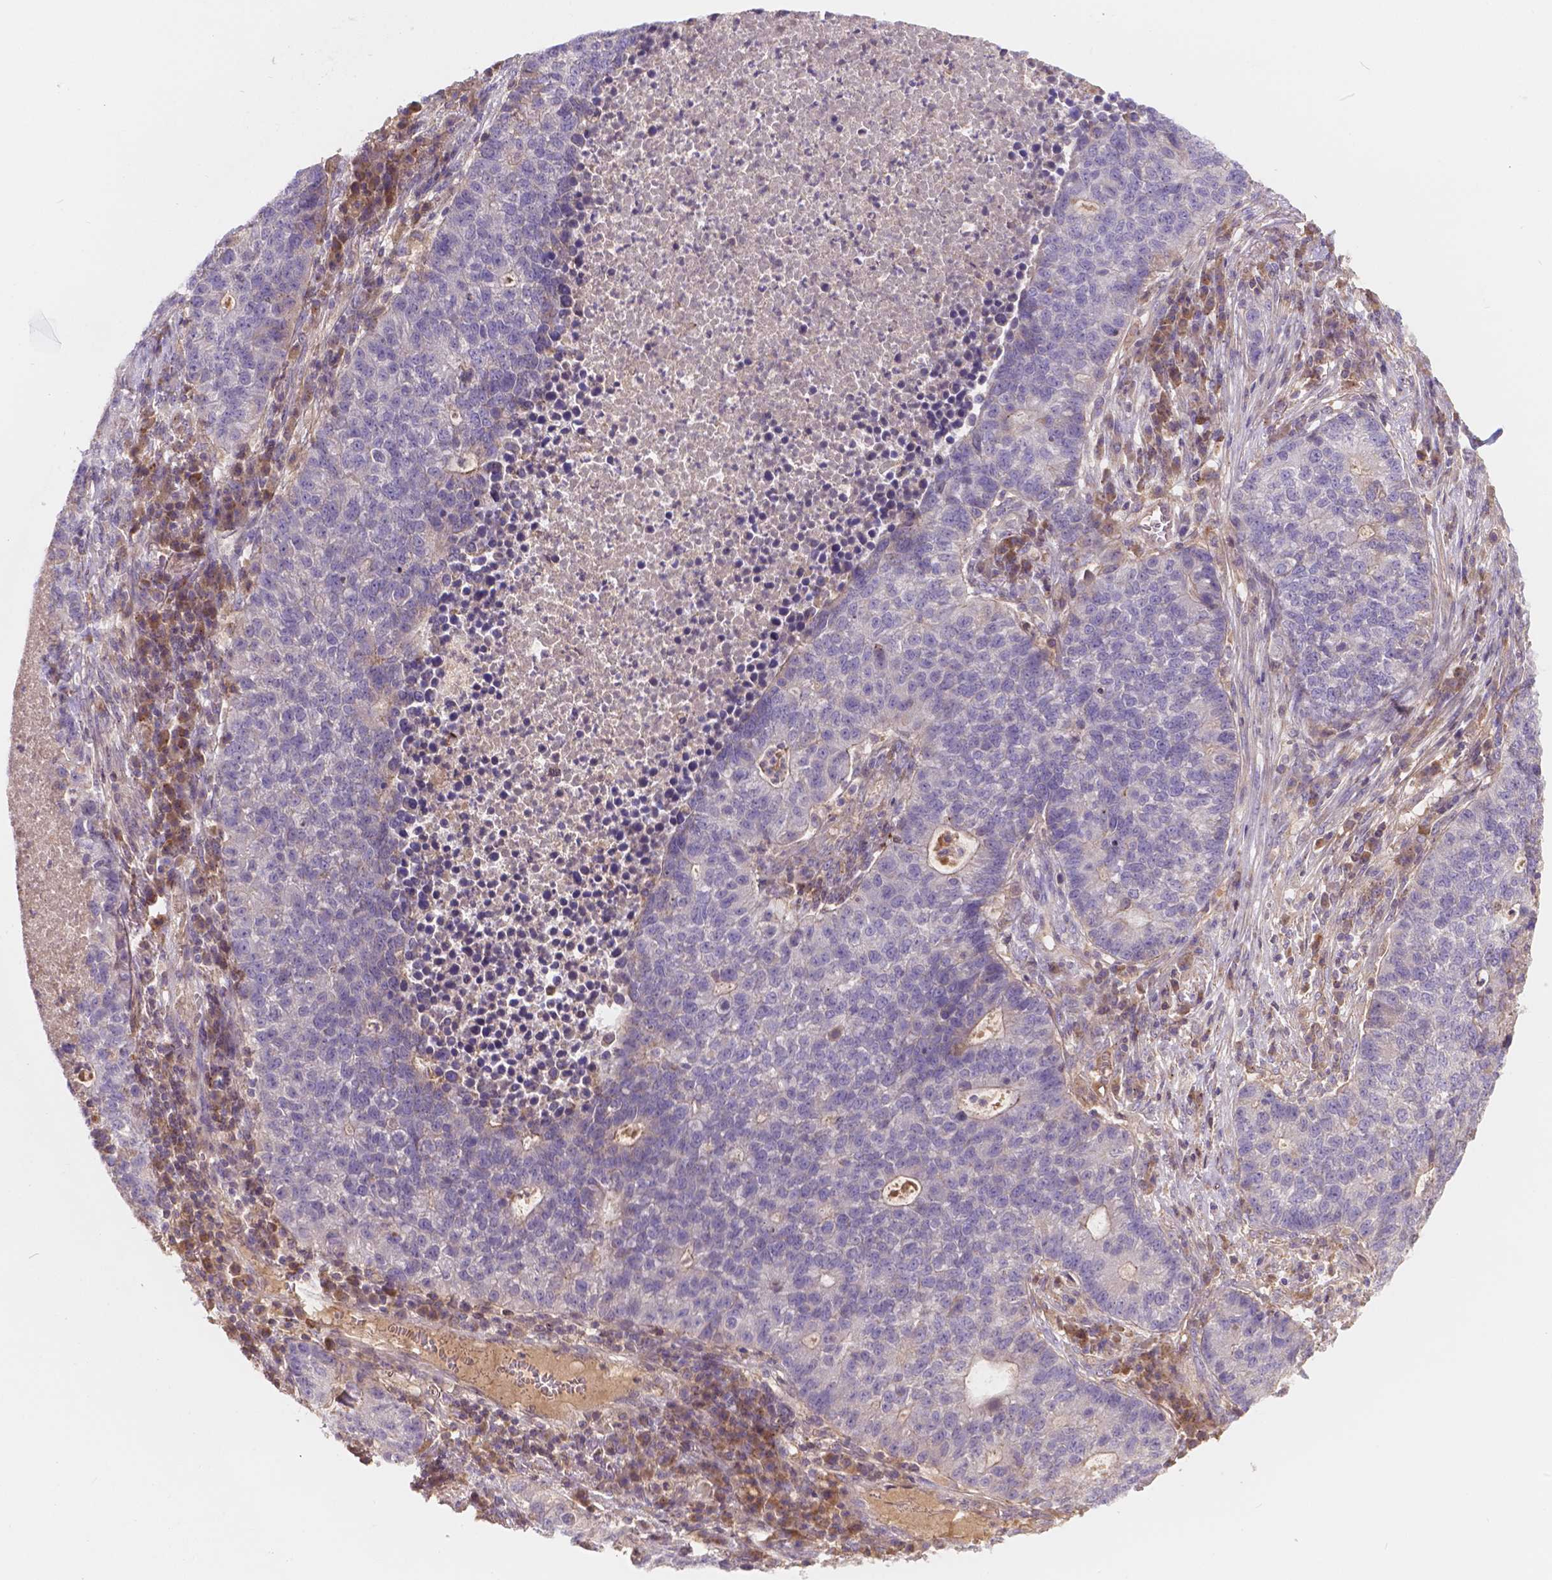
{"staining": {"intensity": "negative", "quantity": "none", "location": "none"}, "tissue": "lung cancer", "cell_type": "Tumor cells", "image_type": "cancer", "snomed": [{"axis": "morphology", "description": "Adenocarcinoma, NOS"}, {"axis": "topography", "description": "Lung"}], "caption": "The histopathology image demonstrates no significant expression in tumor cells of lung cancer (adenocarcinoma).", "gene": "CDK10", "patient": {"sex": "male", "age": 57}}